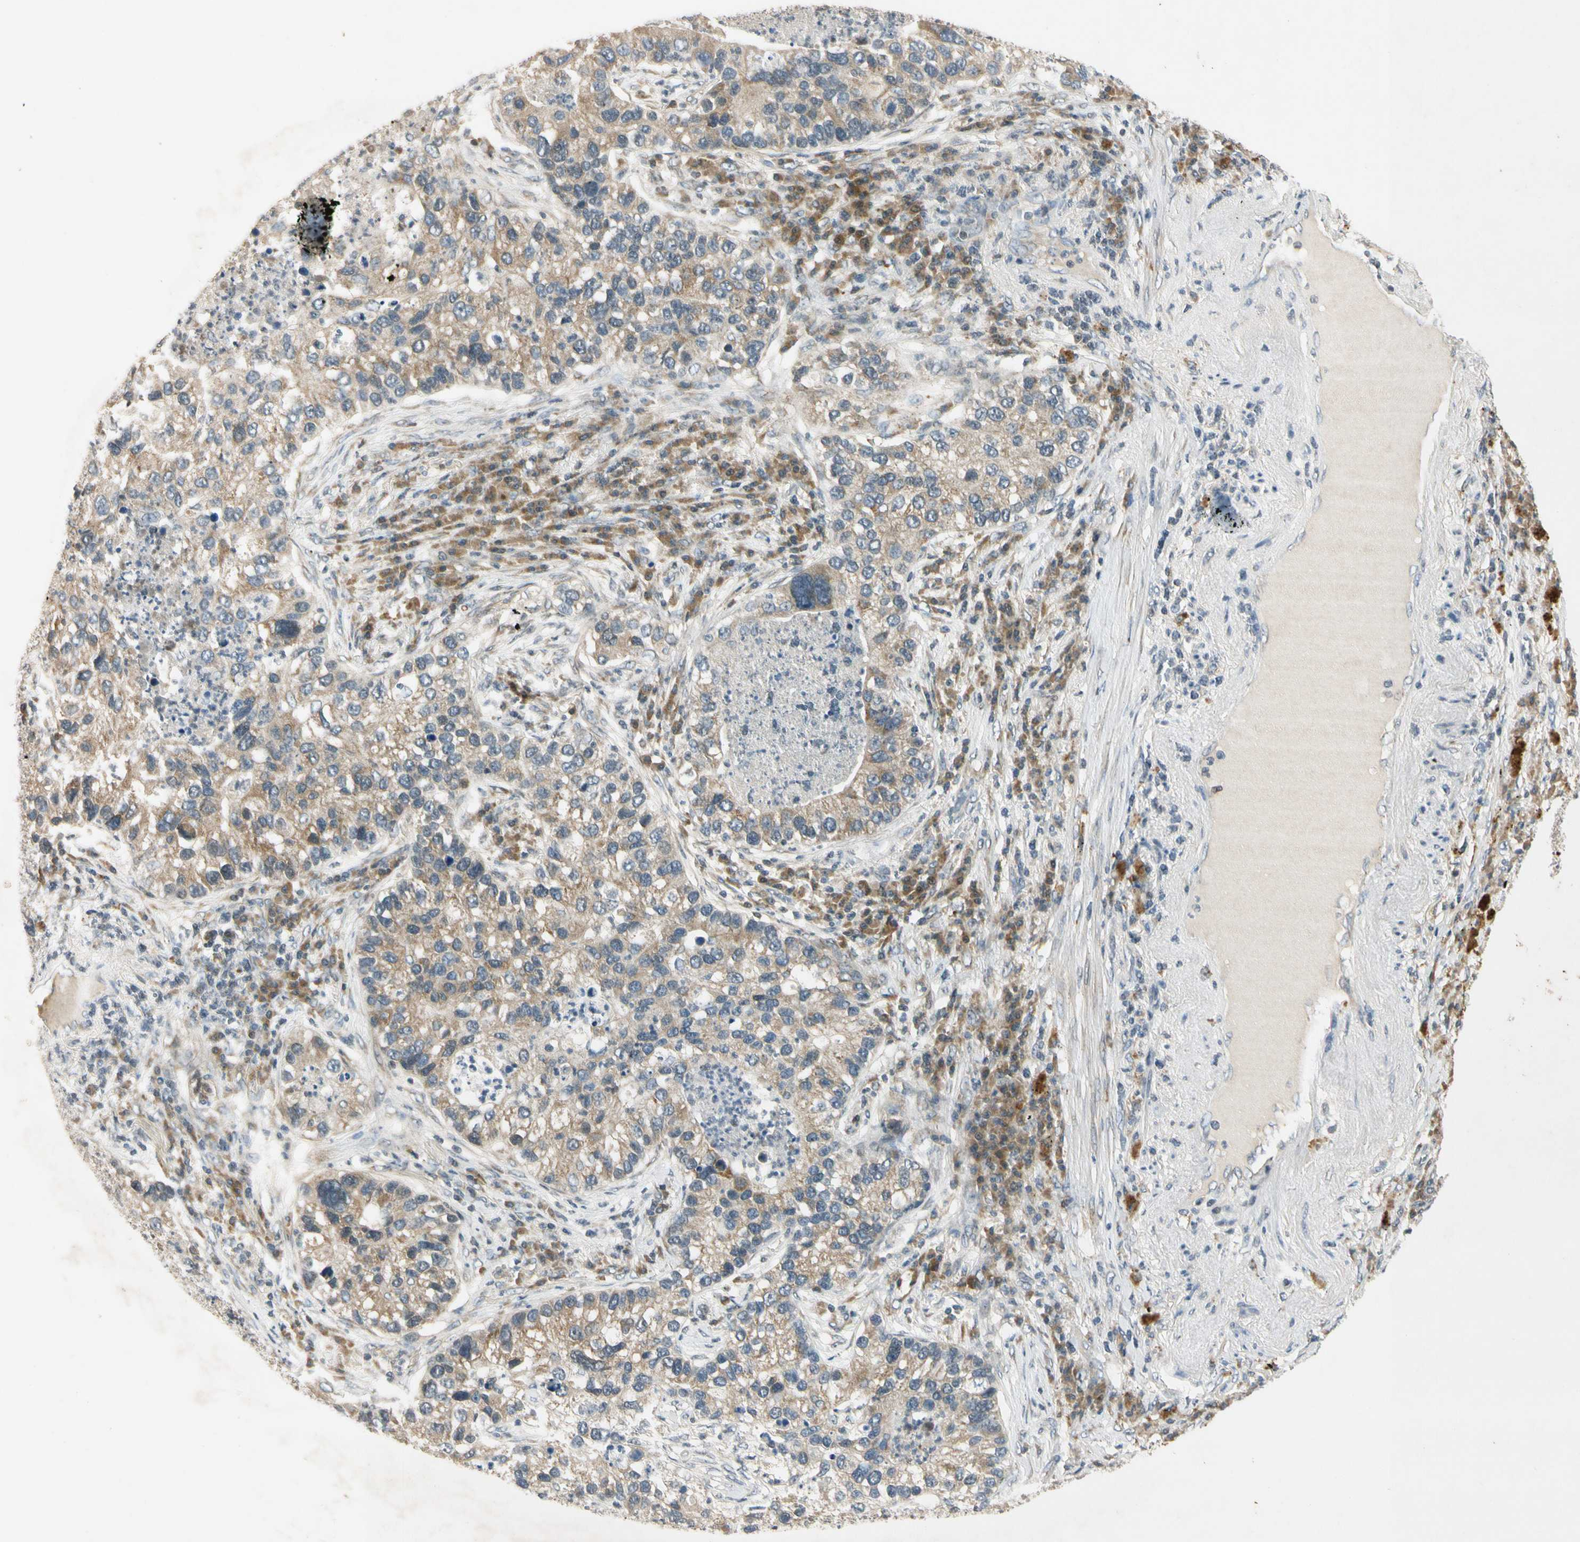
{"staining": {"intensity": "moderate", "quantity": ">75%", "location": "cytoplasmic/membranous"}, "tissue": "lung cancer", "cell_type": "Tumor cells", "image_type": "cancer", "snomed": [{"axis": "morphology", "description": "Normal tissue, NOS"}, {"axis": "morphology", "description": "Adenocarcinoma, NOS"}, {"axis": "topography", "description": "Bronchus"}, {"axis": "topography", "description": "Lung"}], "caption": "A brown stain highlights moderate cytoplasmic/membranous staining of a protein in lung cancer tumor cells.", "gene": "RPS6KB2", "patient": {"sex": "male", "age": 54}}